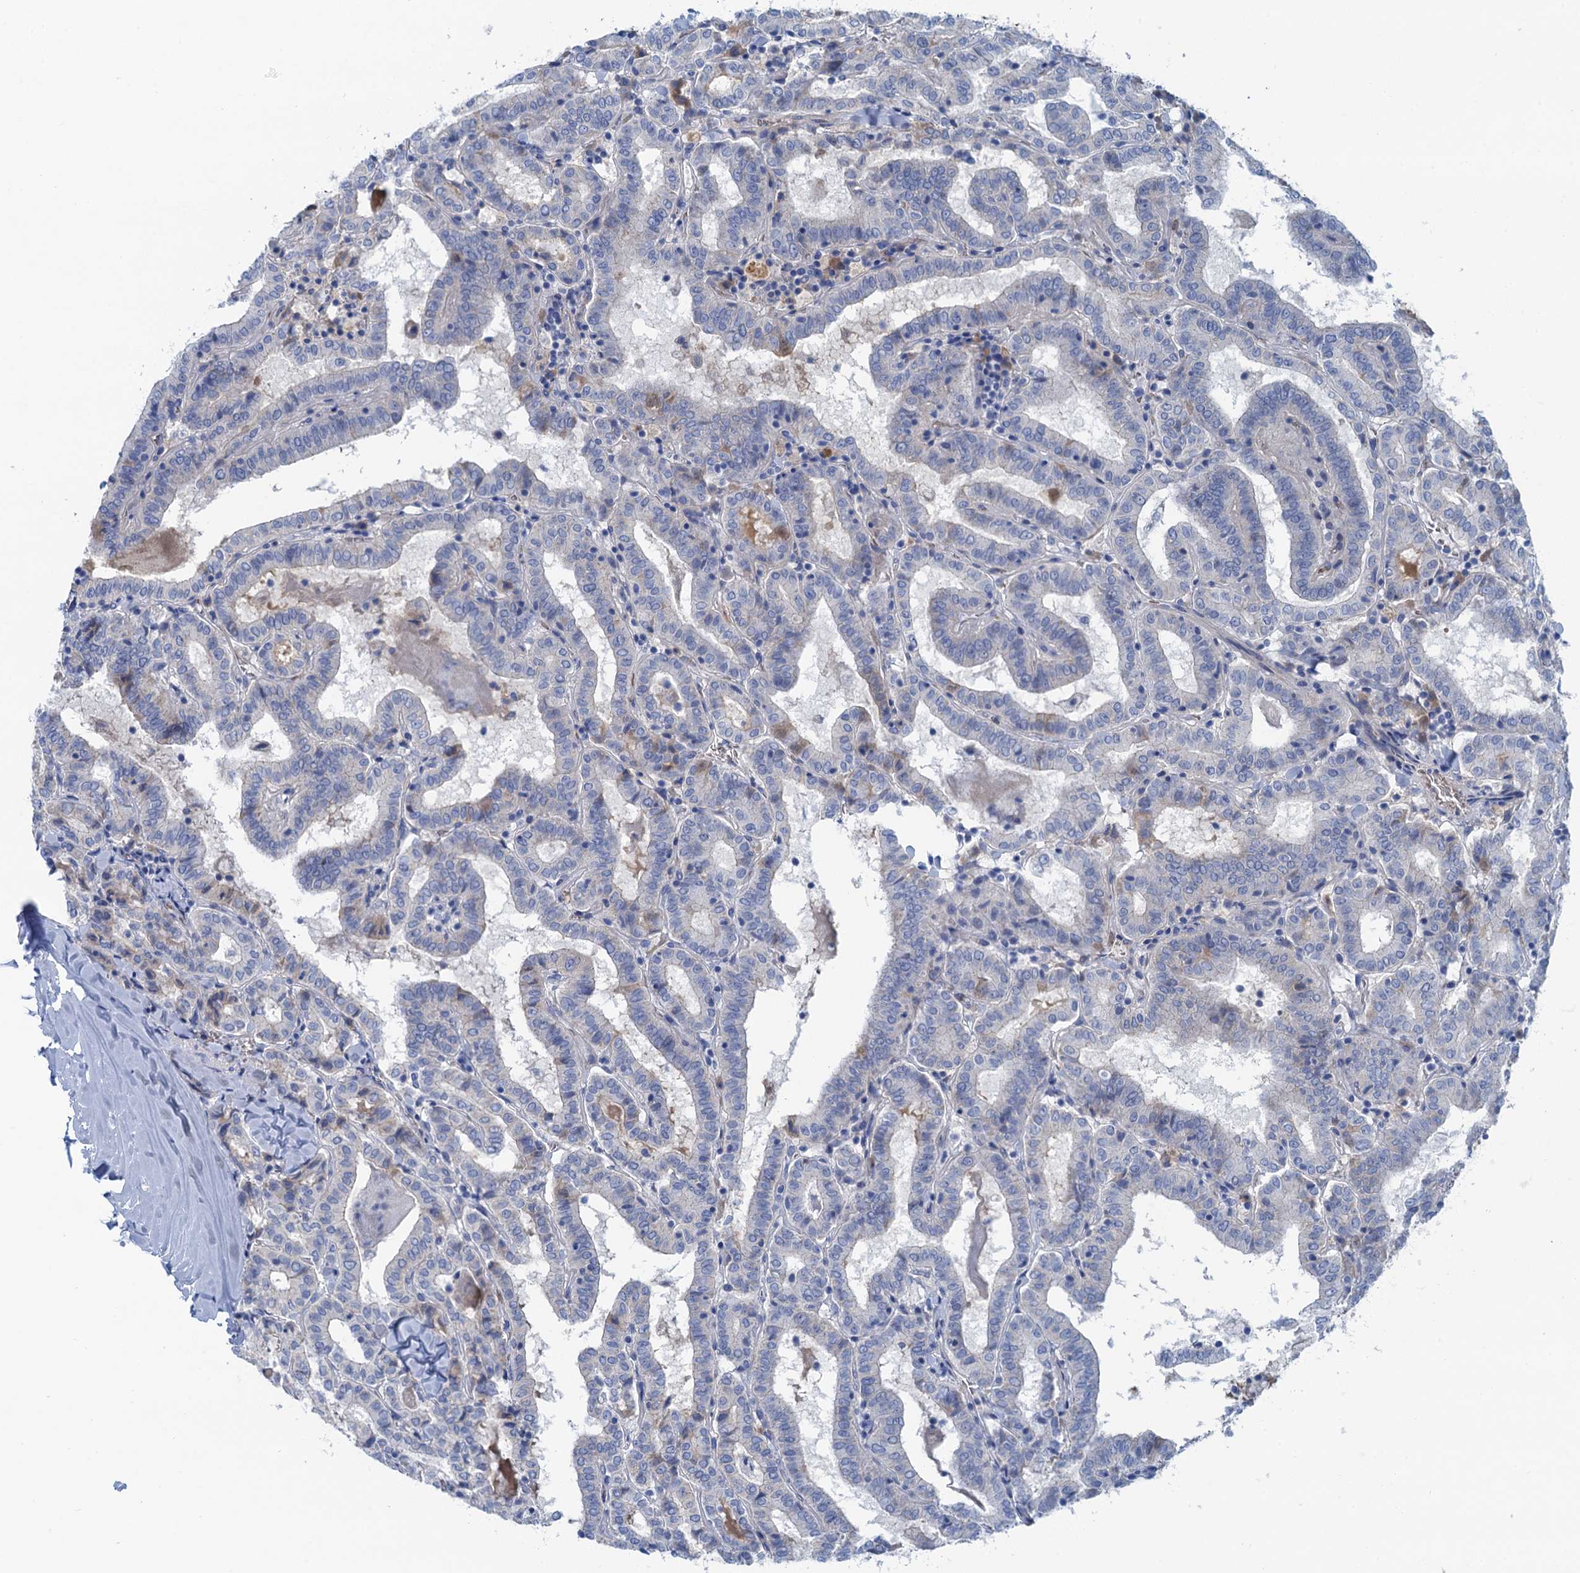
{"staining": {"intensity": "negative", "quantity": "none", "location": "none"}, "tissue": "thyroid cancer", "cell_type": "Tumor cells", "image_type": "cancer", "snomed": [{"axis": "morphology", "description": "Papillary adenocarcinoma, NOS"}, {"axis": "topography", "description": "Thyroid gland"}], "caption": "High power microscopy micrograph of an immunohistochemistry image of thyroid cancer, revealing no significant staining in tumor cells.", "gene": "MYADML2", "patient": {"sex": "female", "age": 72}}